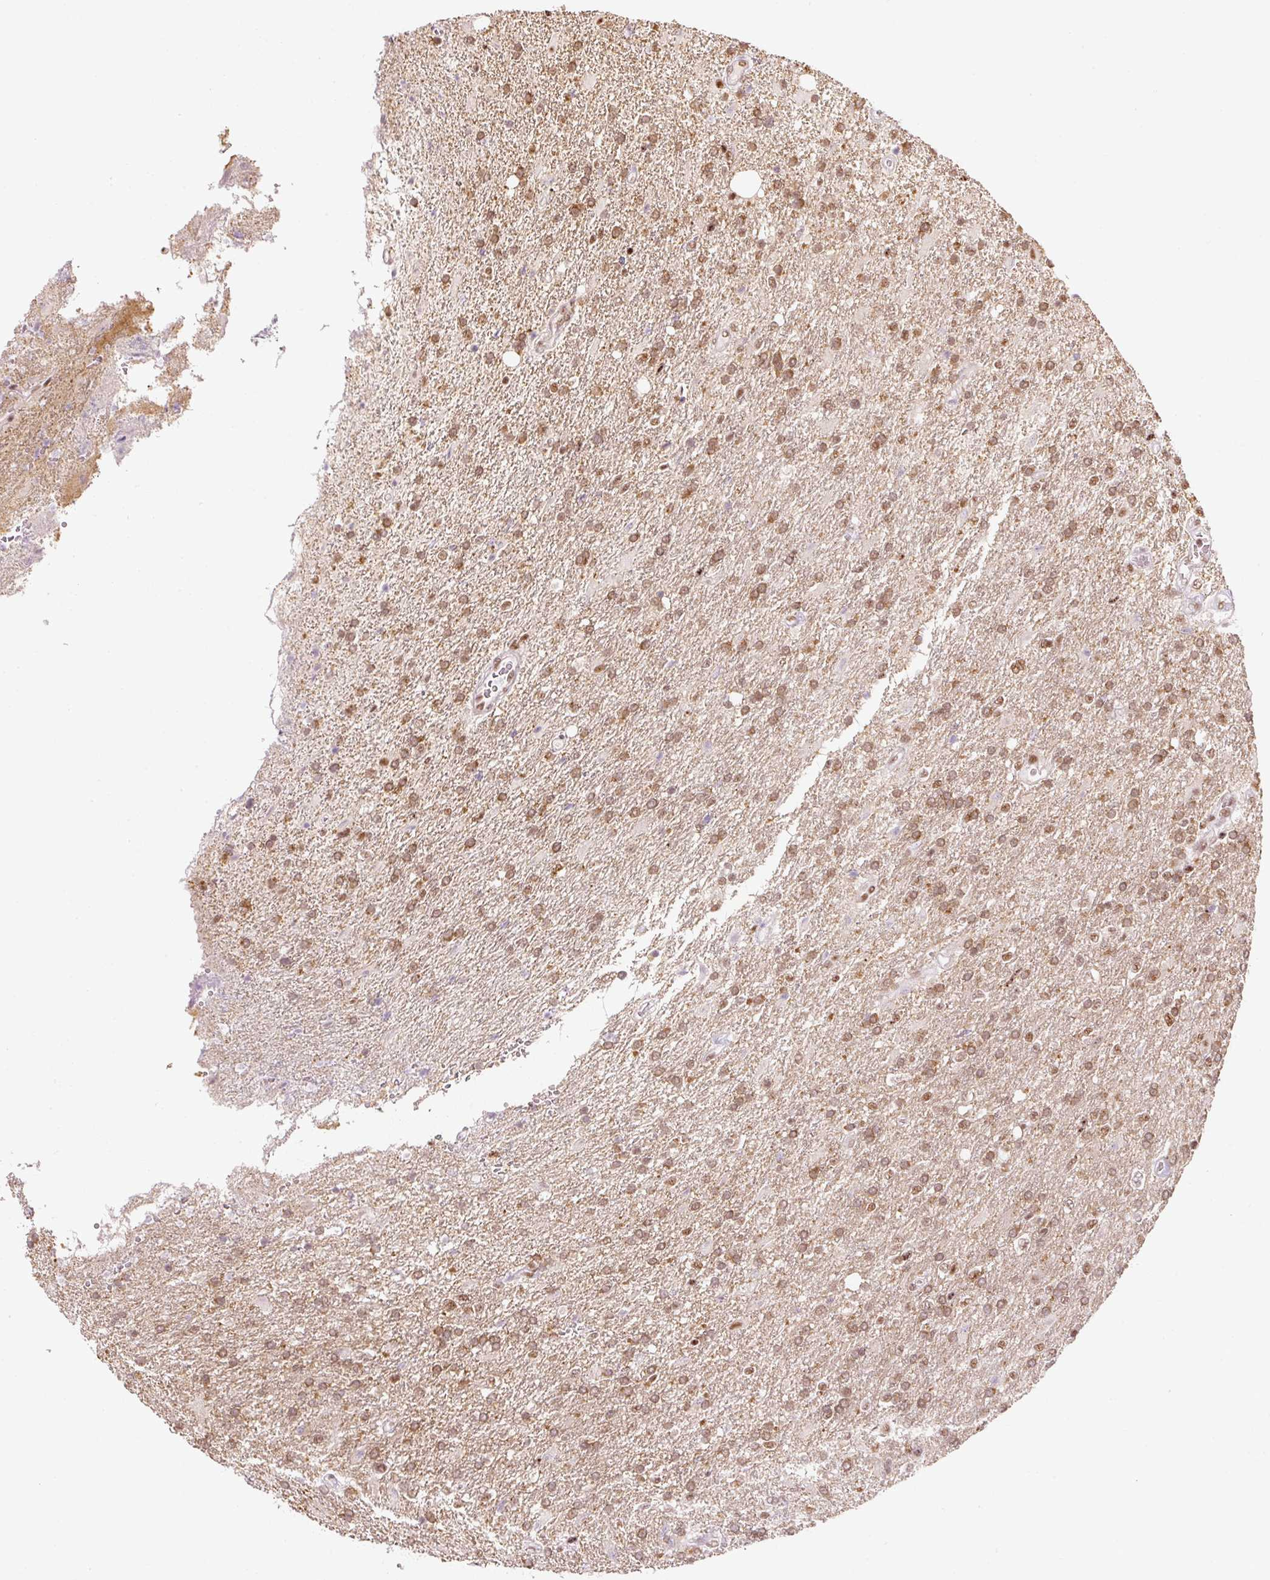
{"staining": {"intensity": "moderate", "quantity": ">75%", "location": "nuclear"}, "tissue": "glioma", "cell_type": "Tumor cells", "image_type": "cancer", "snomed": [{"axis": "morphology", "description": "Glioma, malignant, High grade"}, {"axis": "topography", "description": "Brain"}], "caption": "A medium amount of moderate nuclear expression is identified in about >75% of tumor cells in glioma tissue.", "gene": "U2AF2", "patient": {"sex": "male", "age": 56}}